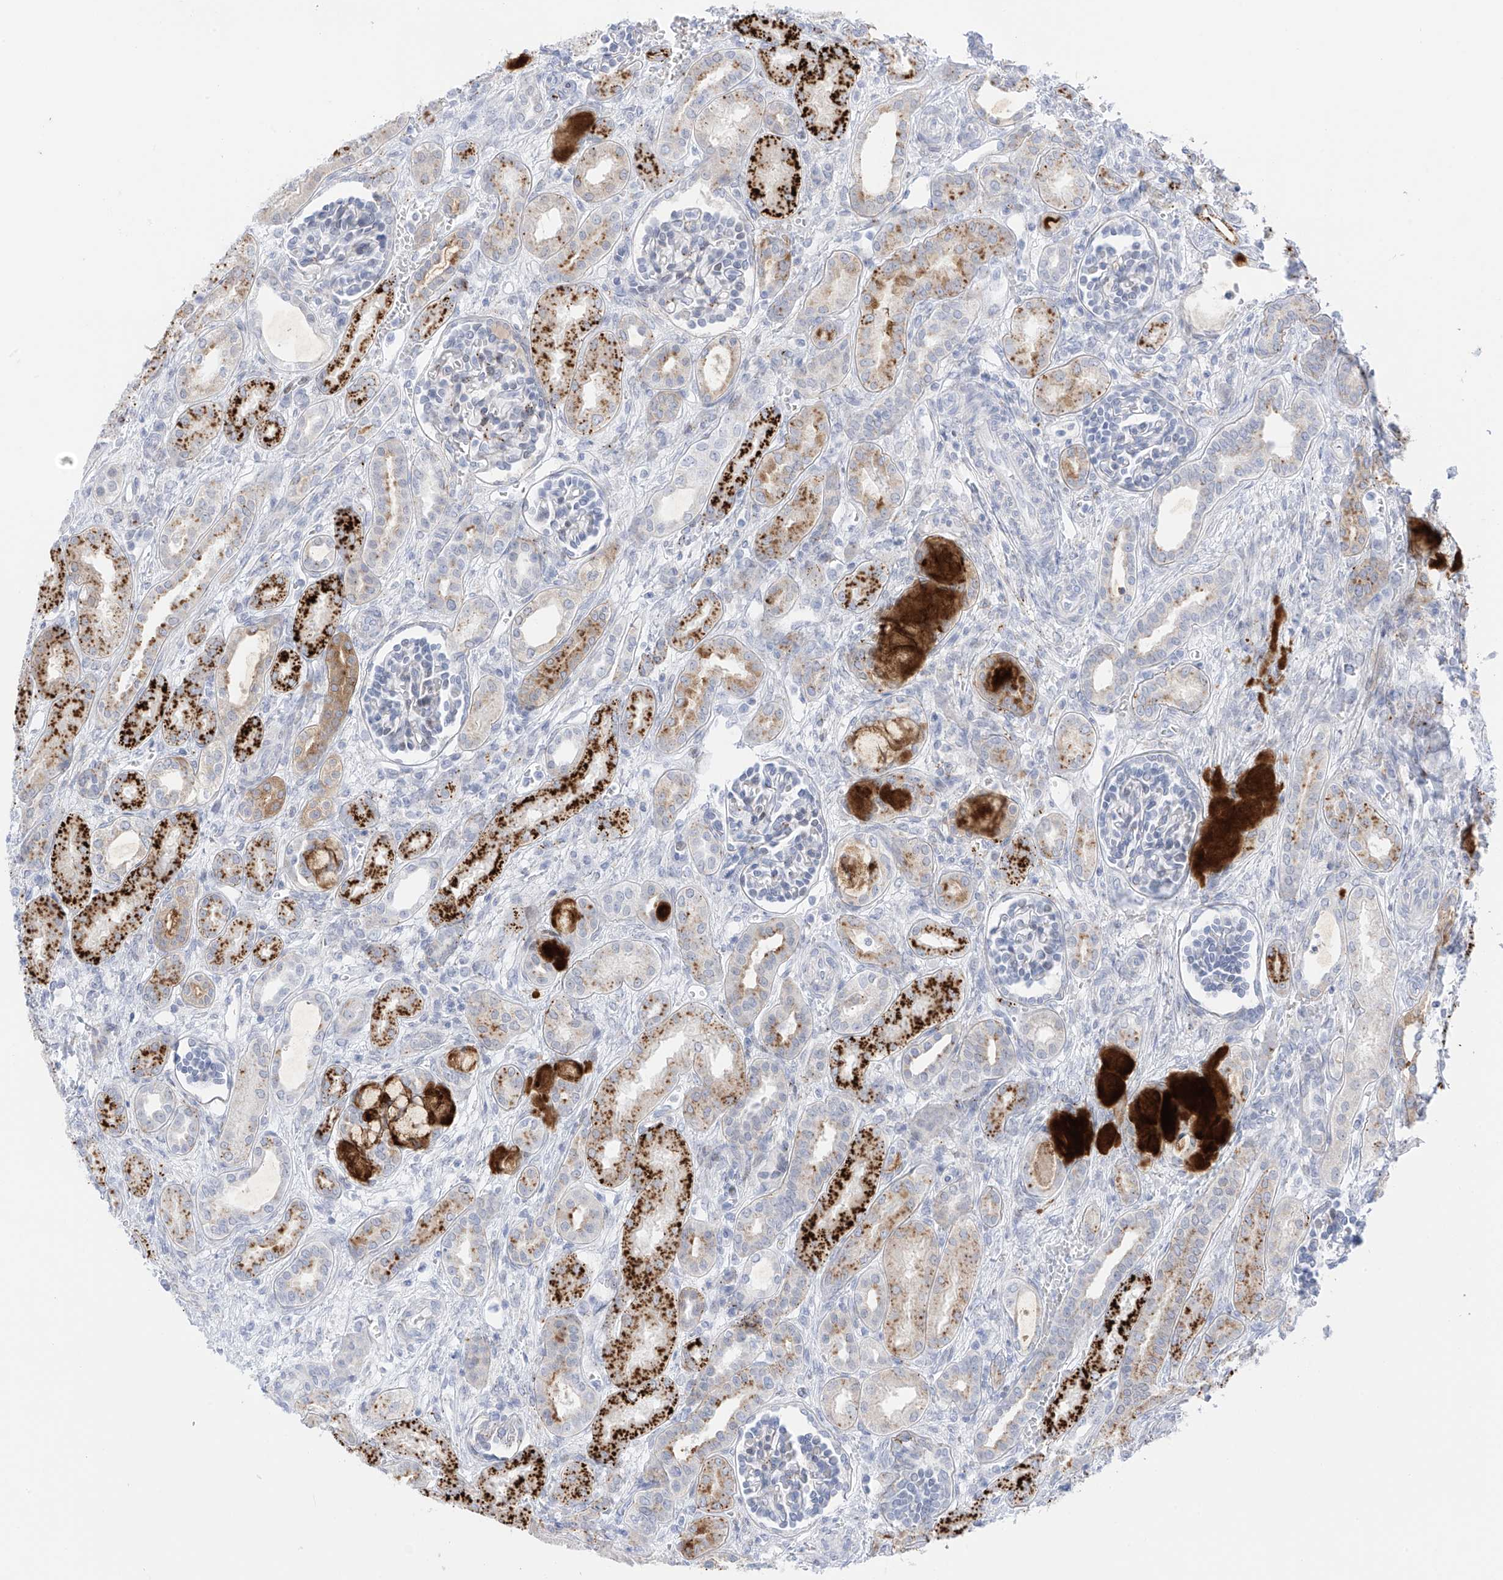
{"staining": {"intensity": "negative", "quantity": "none", "location": "none"}, "tissue": "kidney", "cell_type": "Cells in glomeruli", "image_type": "normal", "snomed": [{"axis": "morphology", "description": "Normal tissue, NOS"}, {"axis": "morphology", "description": "Neoplasm, malignant, NOS"}, {"axis": "topography", "description": "Kidney"}], "caption": "Immunohistochemistry image of normal kidney: kidney stained with DAB shows no significant protein expression in cells in glomeruli.", "gene": "PSPH", "patient": {"sex": "female", "age": 1}}